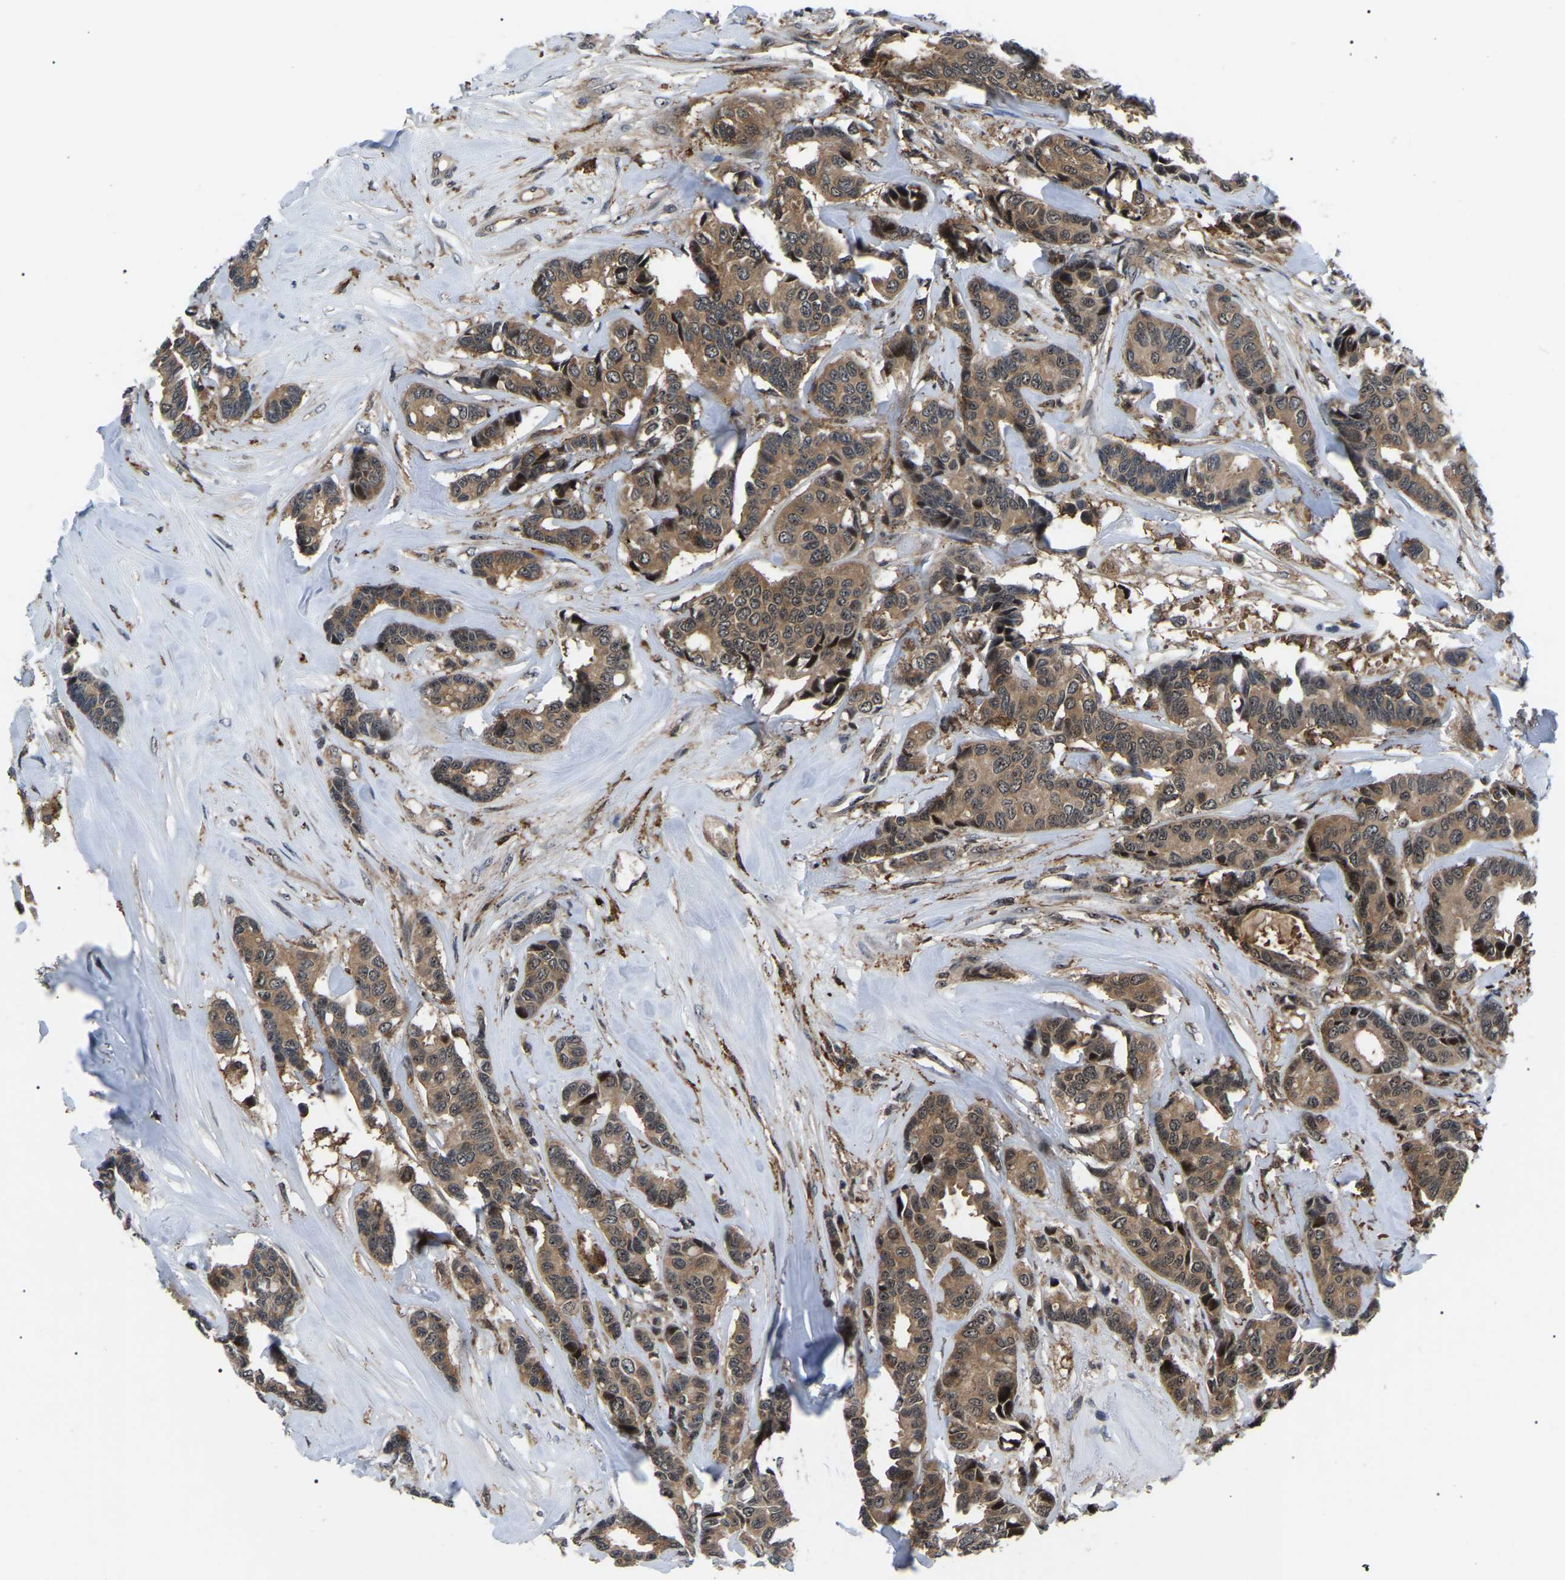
{"staining": {"intensity": "moderate", "quantity": ">75%", "location": "cytoplasmic/membranous"}, "tissue": "breast cancer", "cell_type": "Tumor cells", "image_type": "cancer", "snomed": [{"axis": "morphology", "description": "Duct carcinoma"}, {"axis": "topography", "description": "Breast"}], "caption": "The micrograph displays a brown stain indicating the presence of a protein in the cytoplasmic/membranous of tumor cells in intraductal carcinoma (breast).", "gene": "RRP1B", "patient": {"sex": "female", "age": 87}}